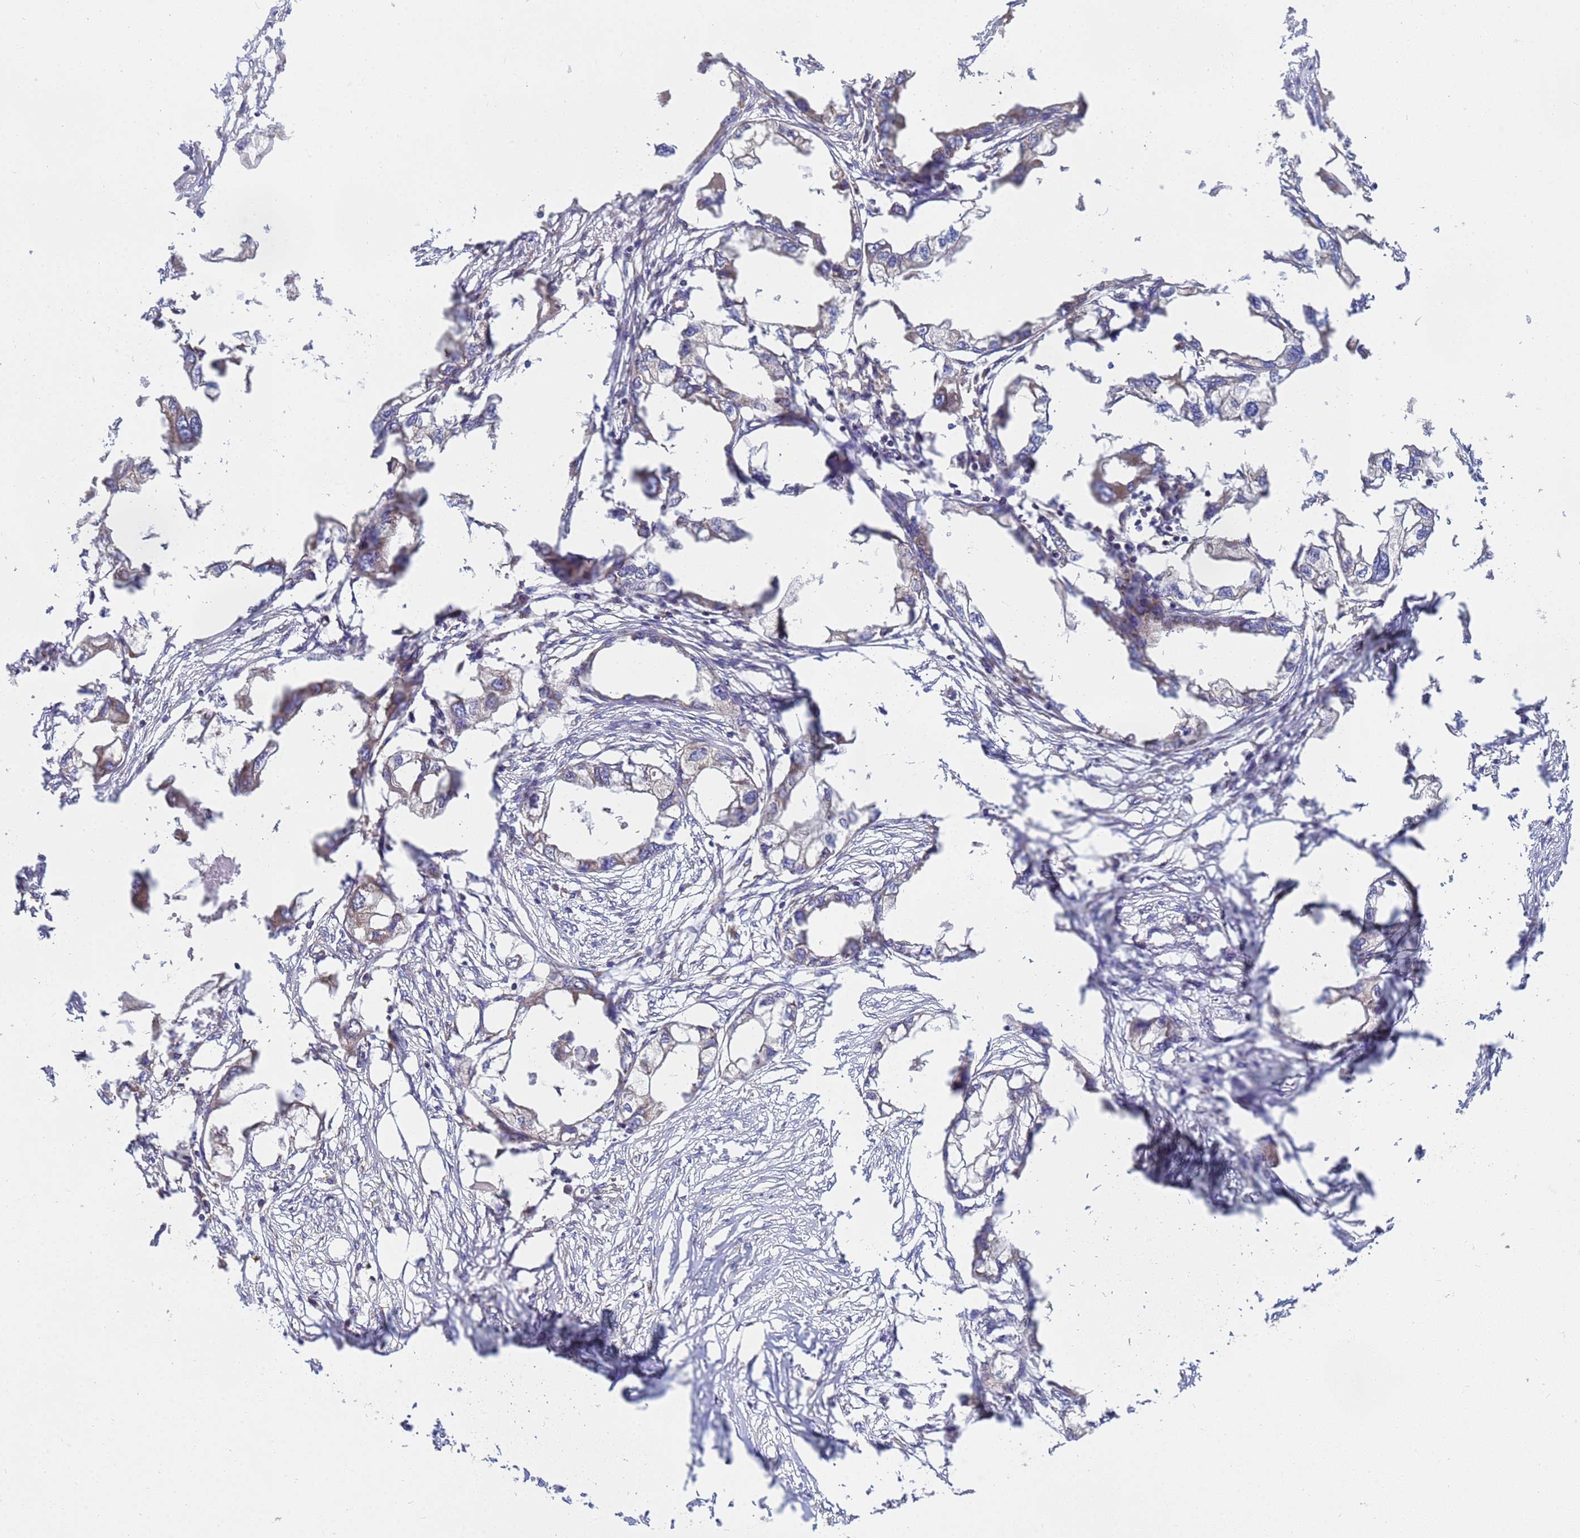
{"staining": {"intensity": "negative", "quantity": "none", "location": "none"}, "tissue": "endometrial cancer", "cell_type": "Tumor cells", "image_type": "cancer", "snomed": [{"axis": "morphology", "description": "Adenocarcinoma, NOS"}, {"axis": "morphology", "description": "Adenocarcinoma, metastatic, NOS"}, {"axis": "topography", "description": "Adipose tissue"}, {"axis": "topography", "description": "Endometrium"}], "caption": "High magnification brightfield microscopy of endometrial adenocarcinoma stained with DAB (3,3'-diaminobenzidine) (brown) and counterstained with hematoxylin (blue): tumor cells show no significant expression. (DAB immunohistochemistry visualized using brightfield microscopy, high magnification).", "gene": "BECN1", "patient": {"sex": "female", "age": 67}}